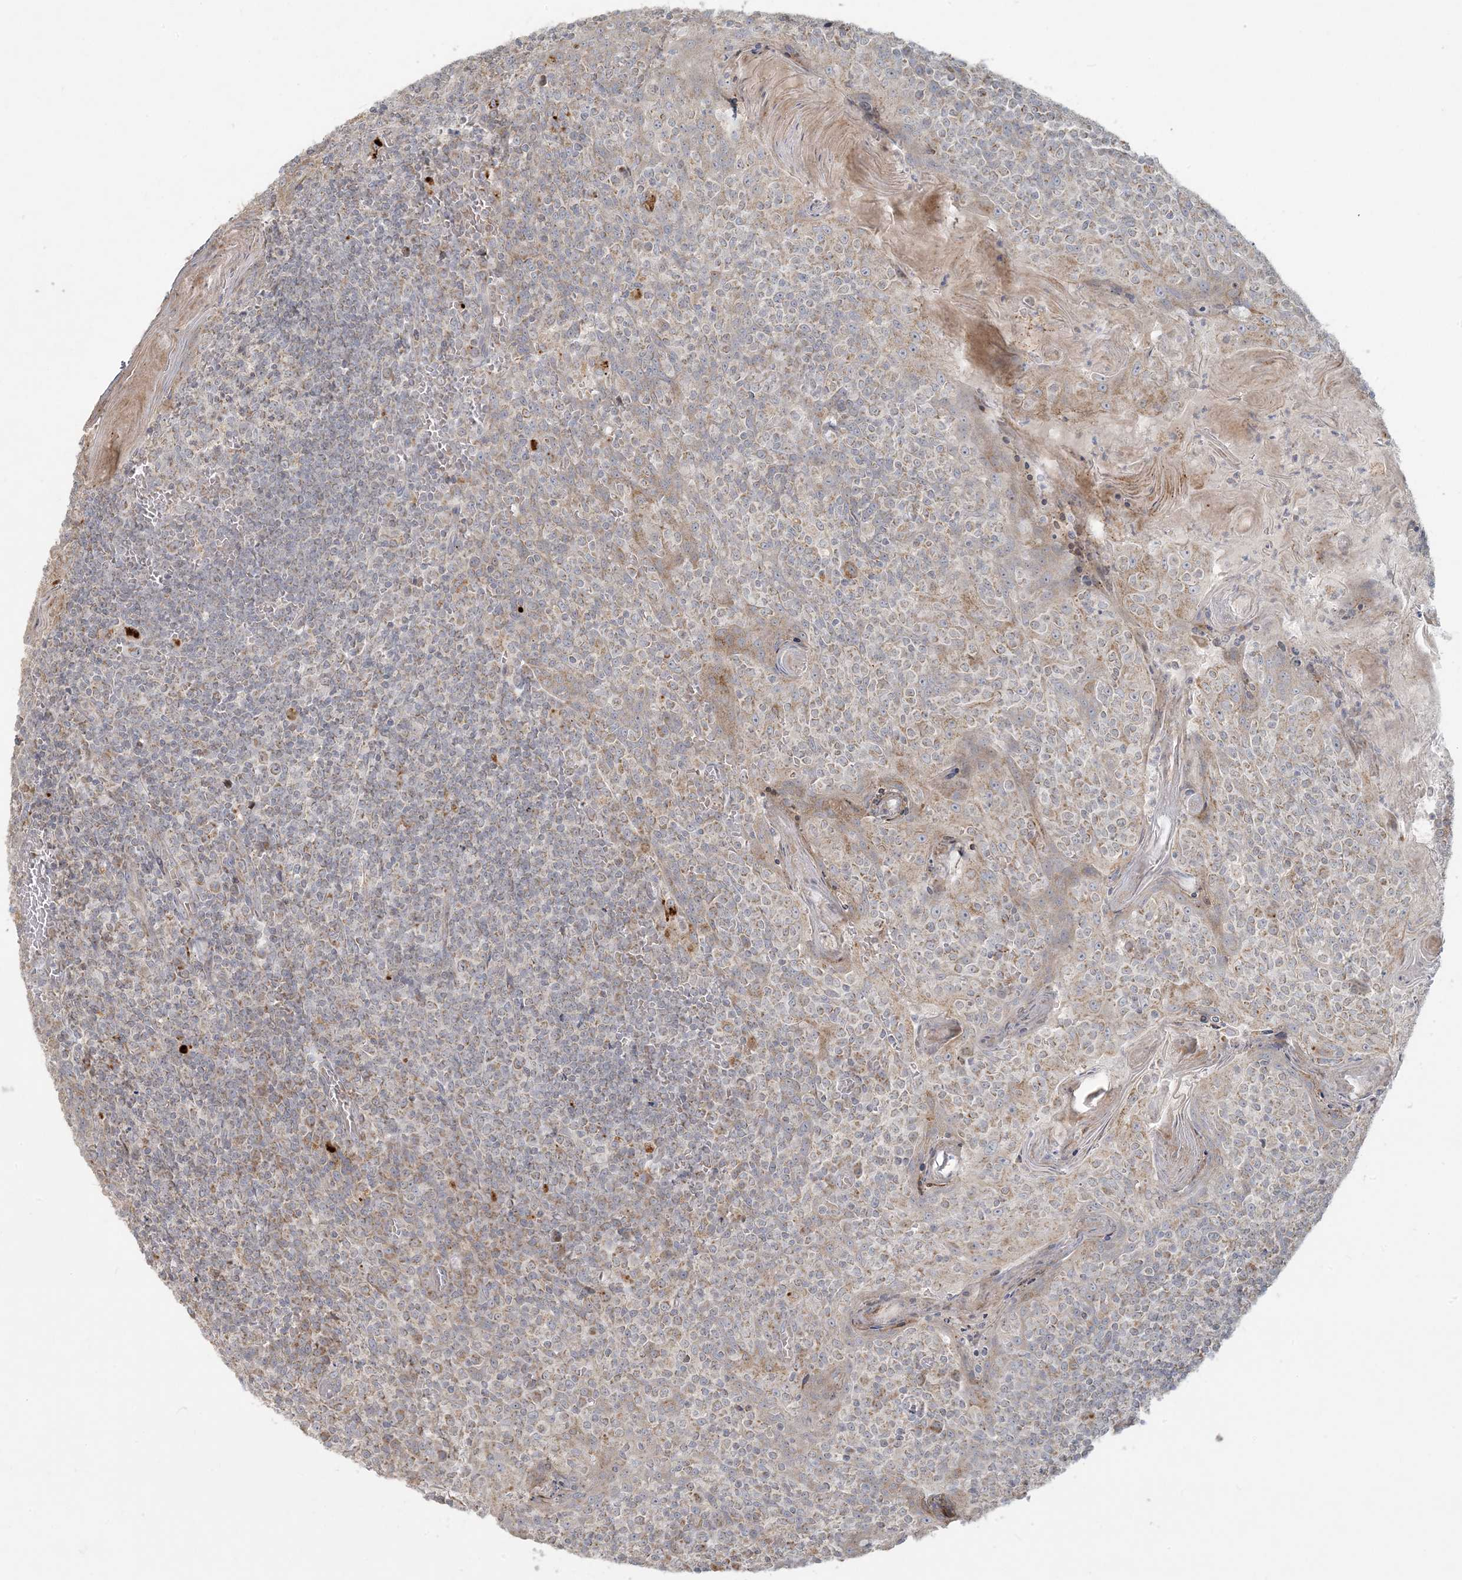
{"staining": {"intensity": "weak", "quantity": "25%-75%", "location": "cytoplasmic/membranous"}, "tissue": "tonsil", "cell_type": "Non-germinal center cells", "image_type": "normal", "snomed": [{"axis": "morphology", "description": "Normal tissue, NOS"}, {"axis": "topography", "description": "Tonsil"}], "caption": "Brown immunohistochemical staining in normal tonsil reveals weak cytoplasmic/membranous expression in about 25%-75% of non-germinal center cells.", "gene": "MCAT", "patient": {"sex": "female", "age": 19}}